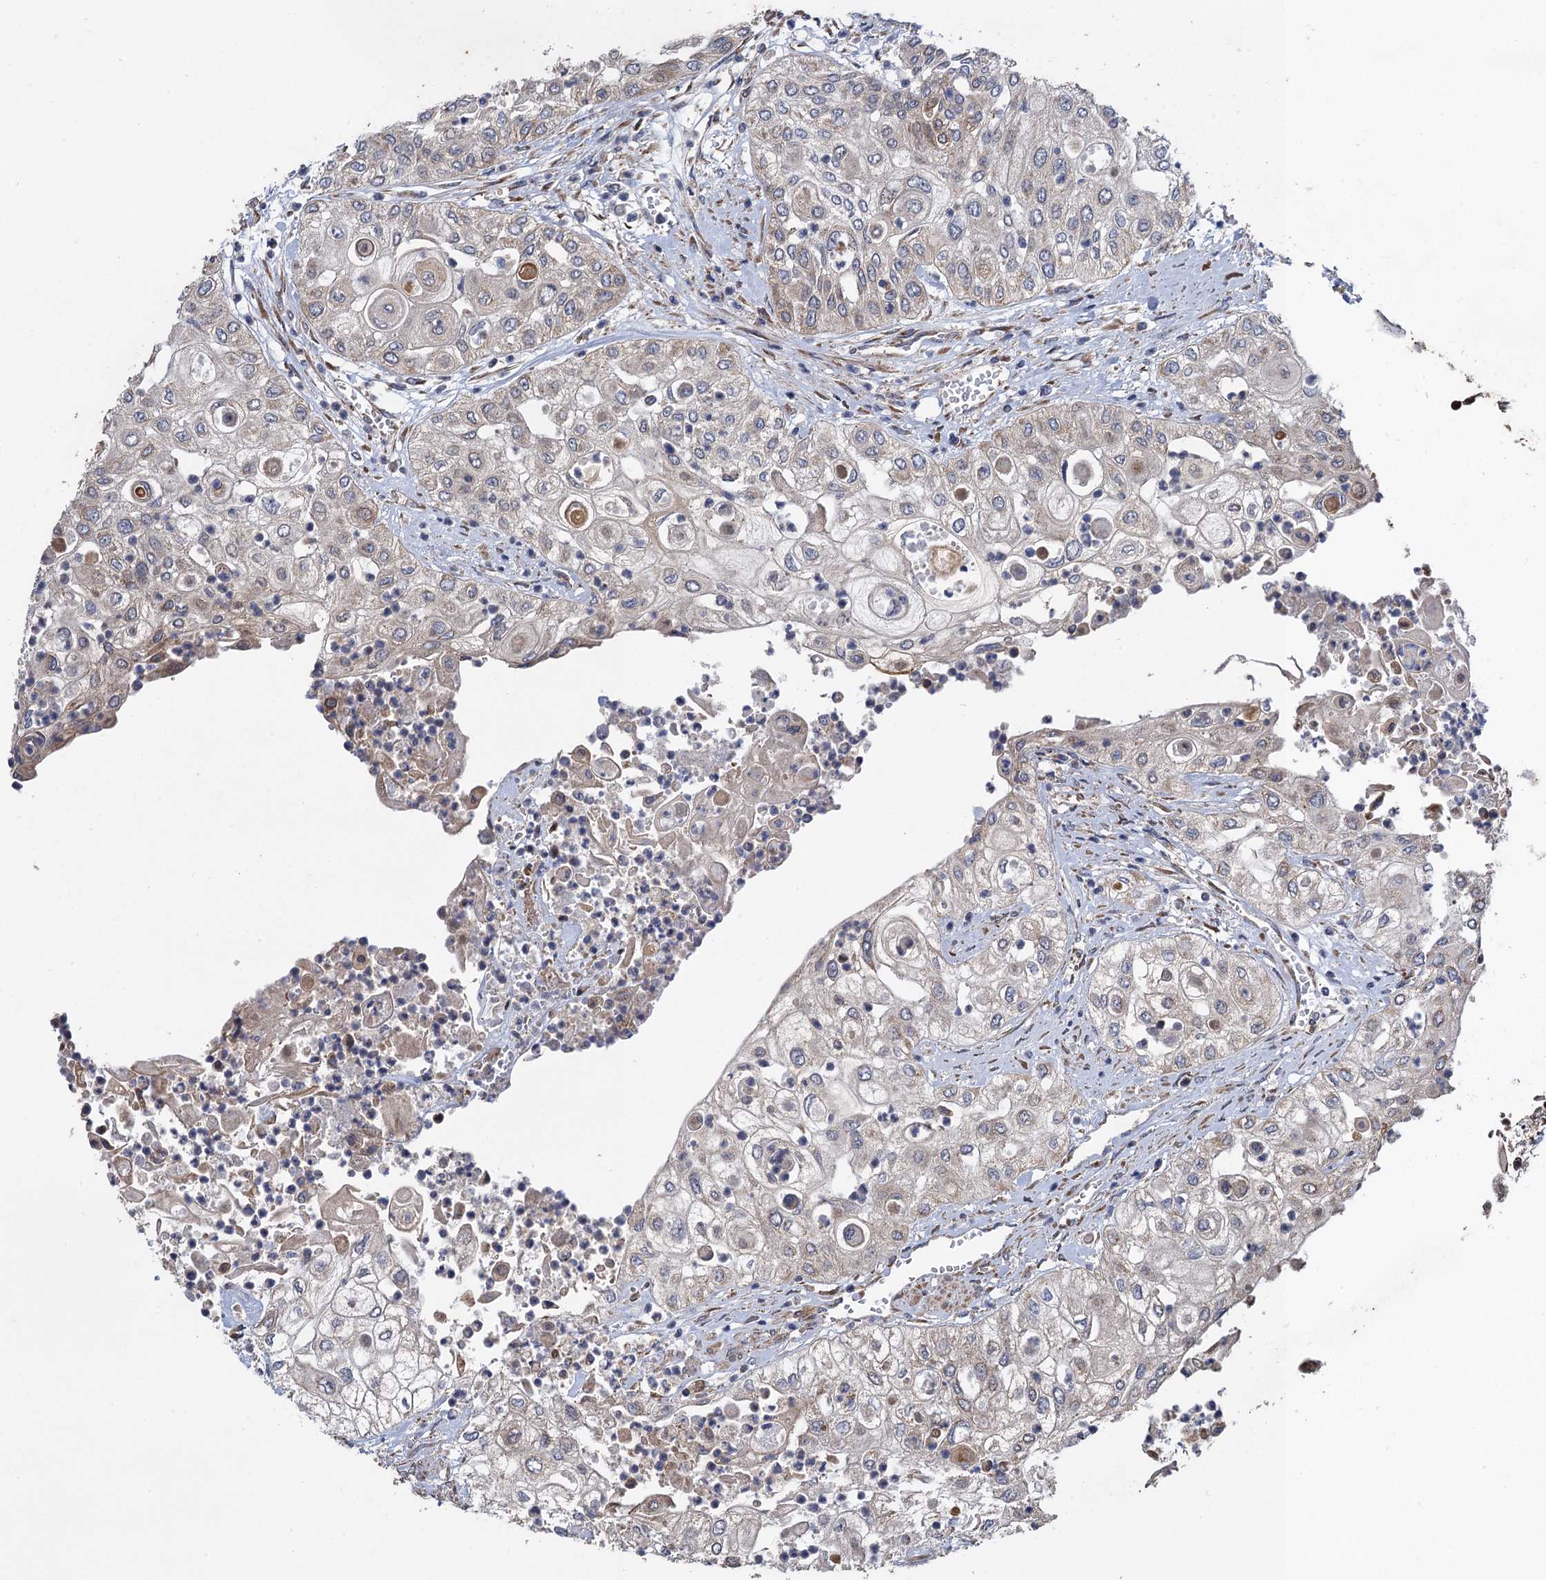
{"staining": {"intensity": "weak", "quantity": "25%-75%", "location": "cytoplasmic/membranous"}, "tissue": "urothelial cancer", "cell_type": "Tumor cells", "image_type": "cancer", "snomed": [{"axis": "morphology", "description": "Urothelial carcinoma, High grade"}, {"axis": "topography", "description": "Urinary bladder"}], "caption": "Urothelial cancer stained with a protein marker demonstrates weak staining in tumor cells.", "gene": "HAUS1", "patient": {"sex": "female", "age": 79}}